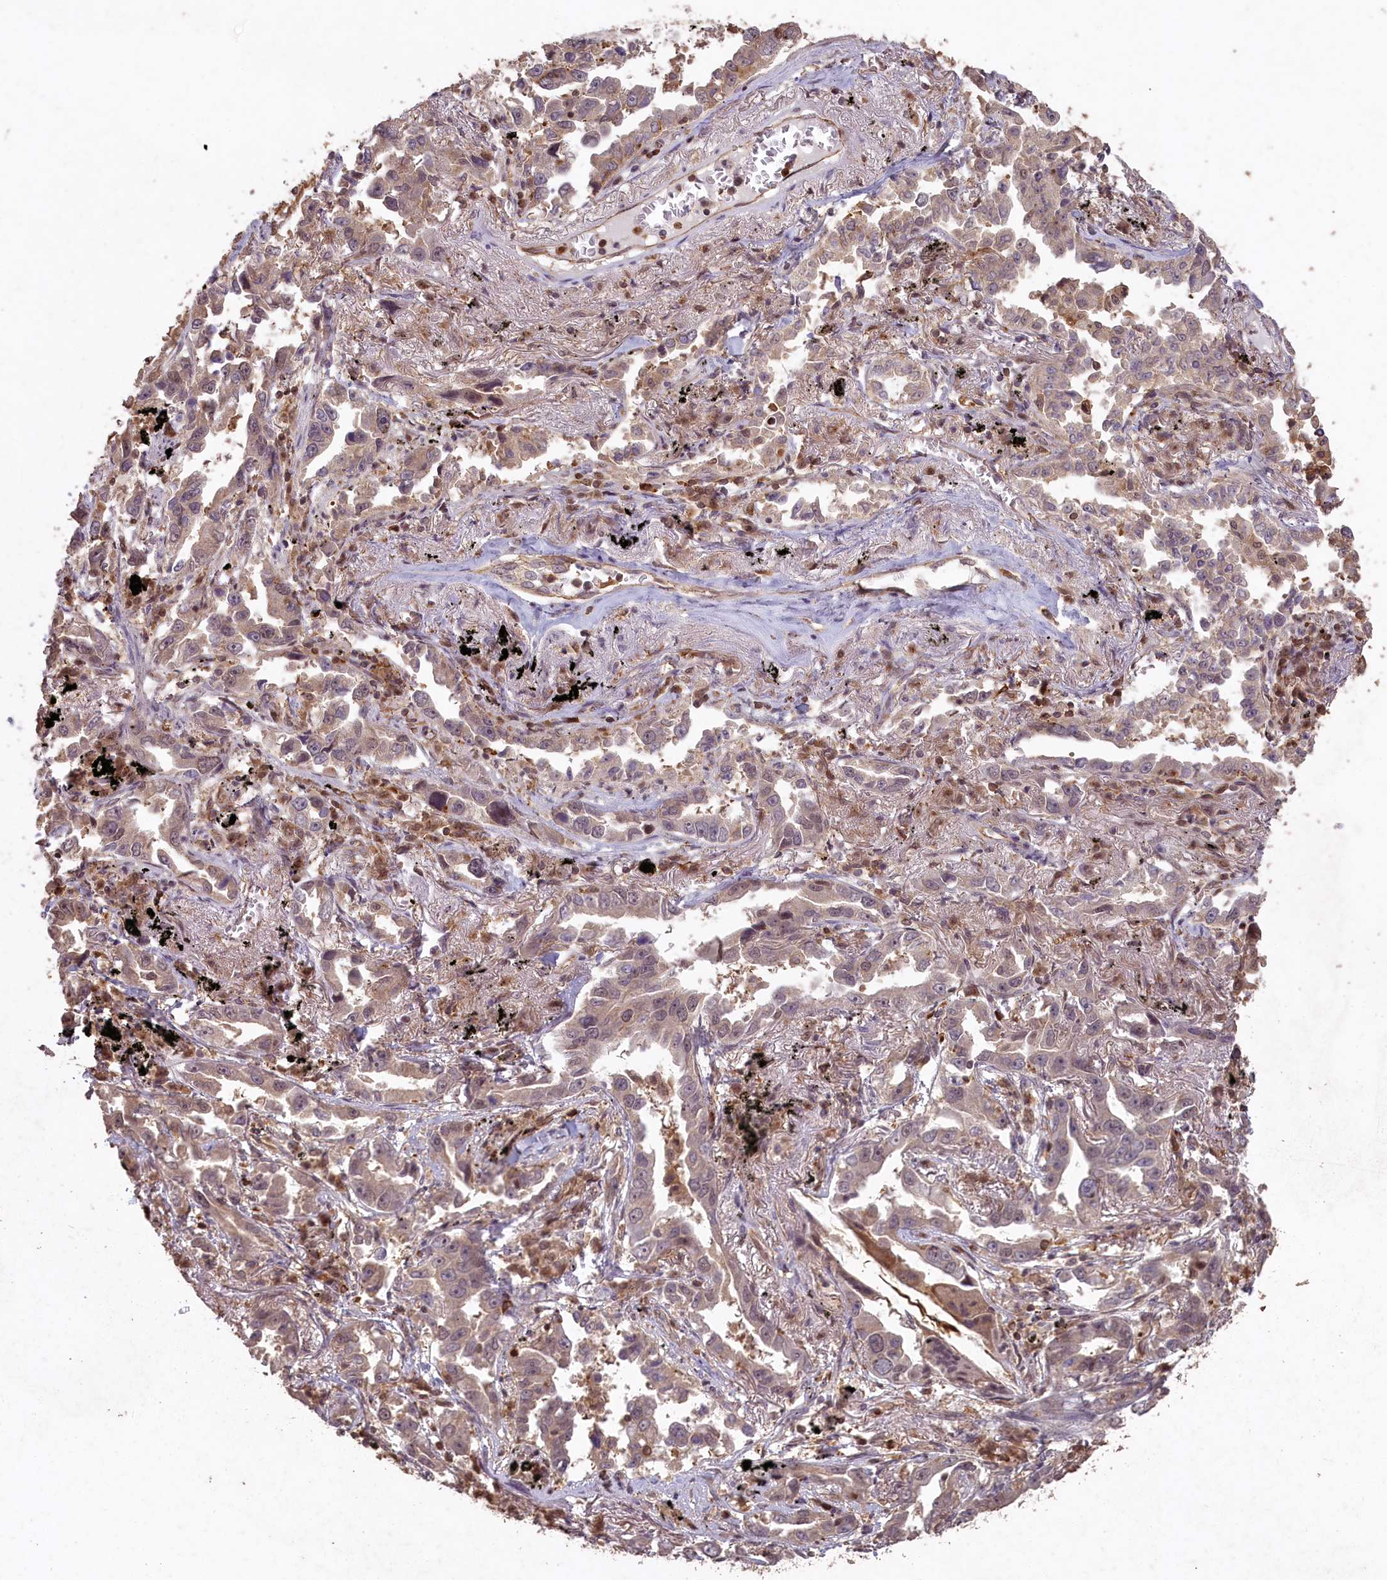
{"staining": {"intensity": "weak", "quantity": "25%-75%", "location": "cytoplasmic/membranous"}, "tissue": "lung cancer", "cell_type": "Tumor cells", "image_type": "cancer", "snomed": [{"axis": "morphology", "description": "Adenocarcinoma, NOS"}, {"axis": "topography", "description": "Lung"}], "caption": "IHC image of neoplastic tissue: human adenocarcinoma (lung) stained using immunohistochemistry (IHC) reveals low levels of weak protein expression localized specifically in the cytoplasmic/membranous of tumor cells, appearing as a cytoplasmic/membranous brown color.", "gene": "MADD", "patient": {"sex": "male", "age": 67}}